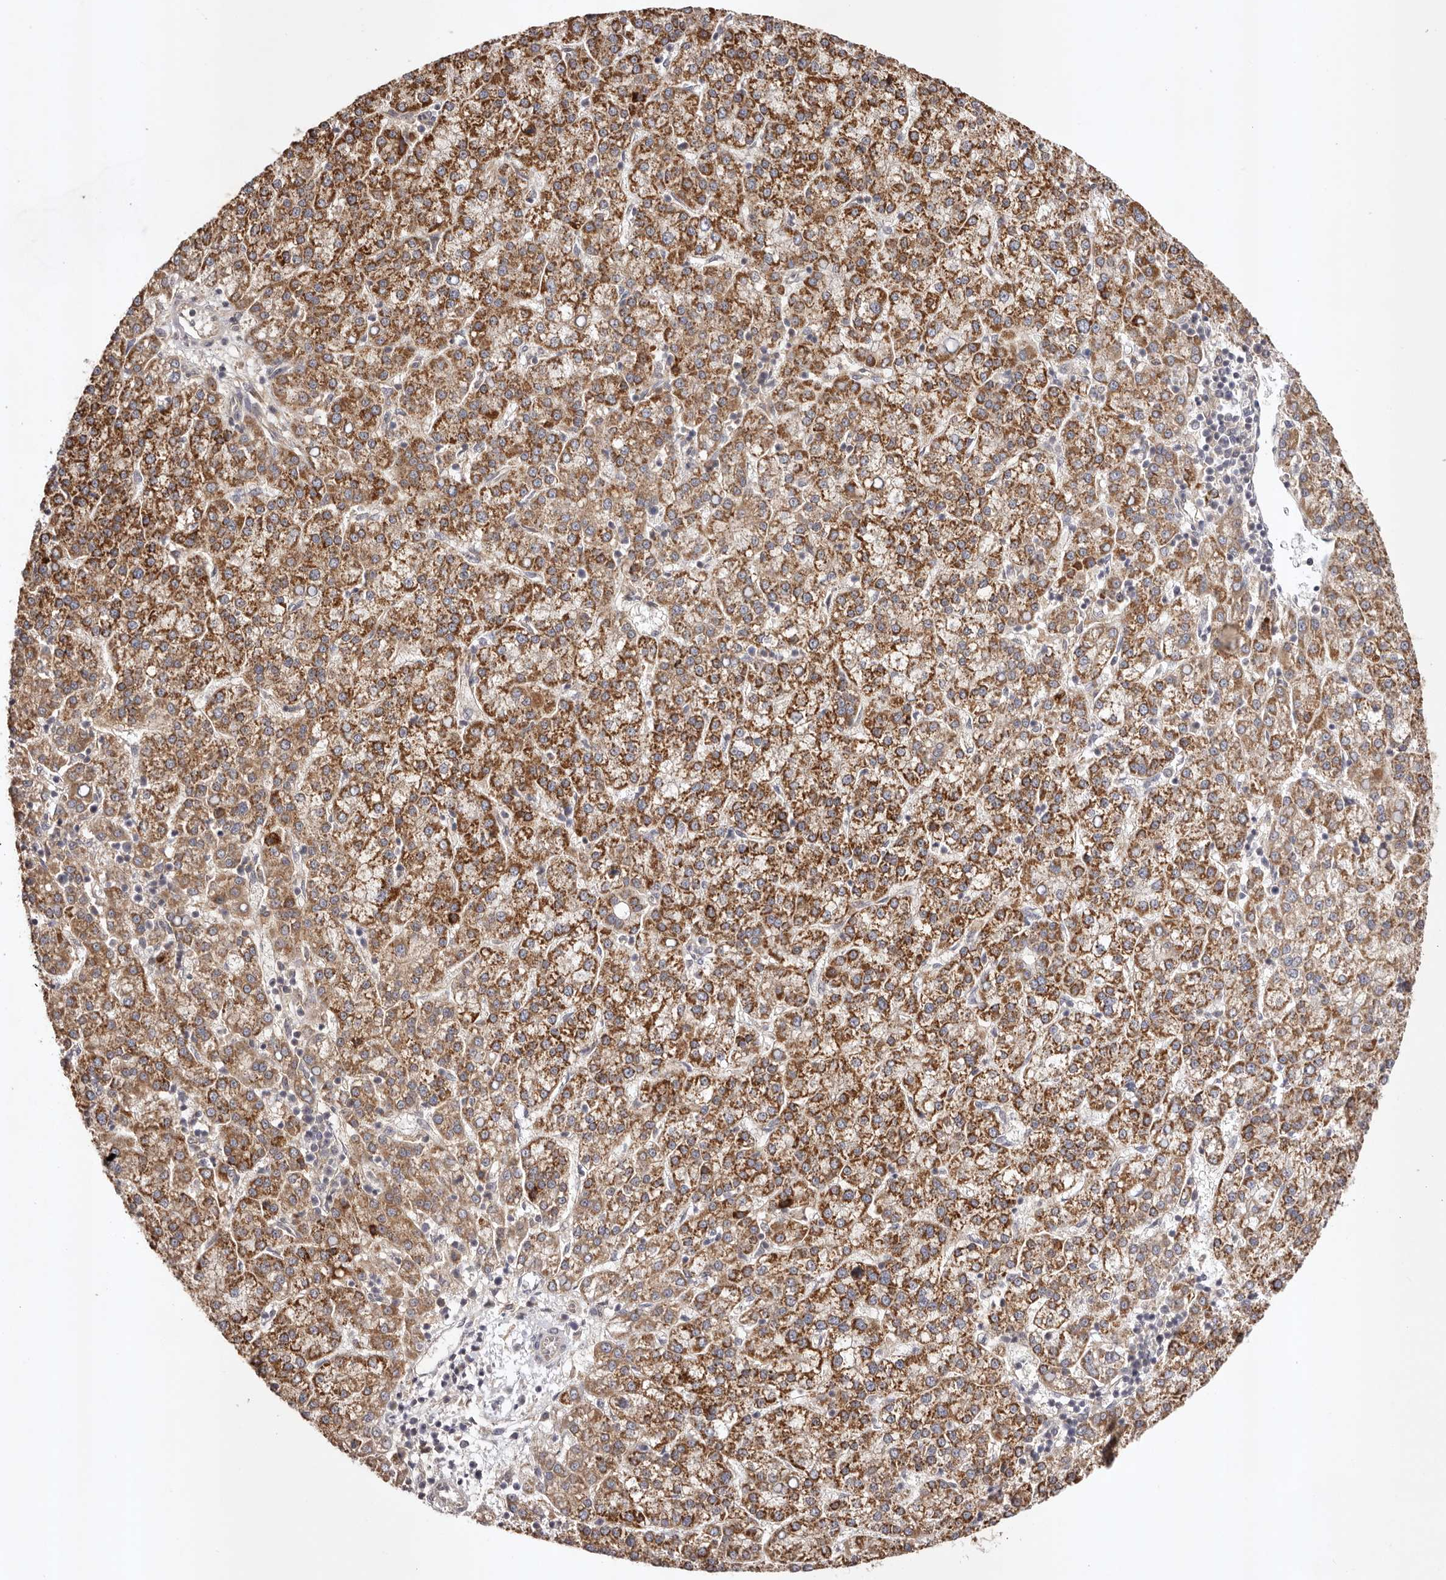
{"staining": {"intensity": "strong", "quantity": ">75%", "location": "cytoplasmic/membranous"}, "tissue": "liver cancer", "cell_type": "Tumor cells", "image_type": "cancer", "snomed": [{"axis": "morphology", "description": "Carcinoma, Hepatocellular, NOS"}, {"axis": "topography", "description": "Liver"}], "caption": "A high amount of strong cytoplasmic/membranous positivity is identified in about >75% of tumor cells in liver cancer (hepatocellular carcinoma) tissue. The staining was performed using DAB (3,3'-diaminobenzidine) to visualize the protein expression in brown, while the nuclei were stained in blue with hematoxylin (Magnification: 20x).", "gene": "UBR2", "patient": {"sex": "female", "age": 58}}